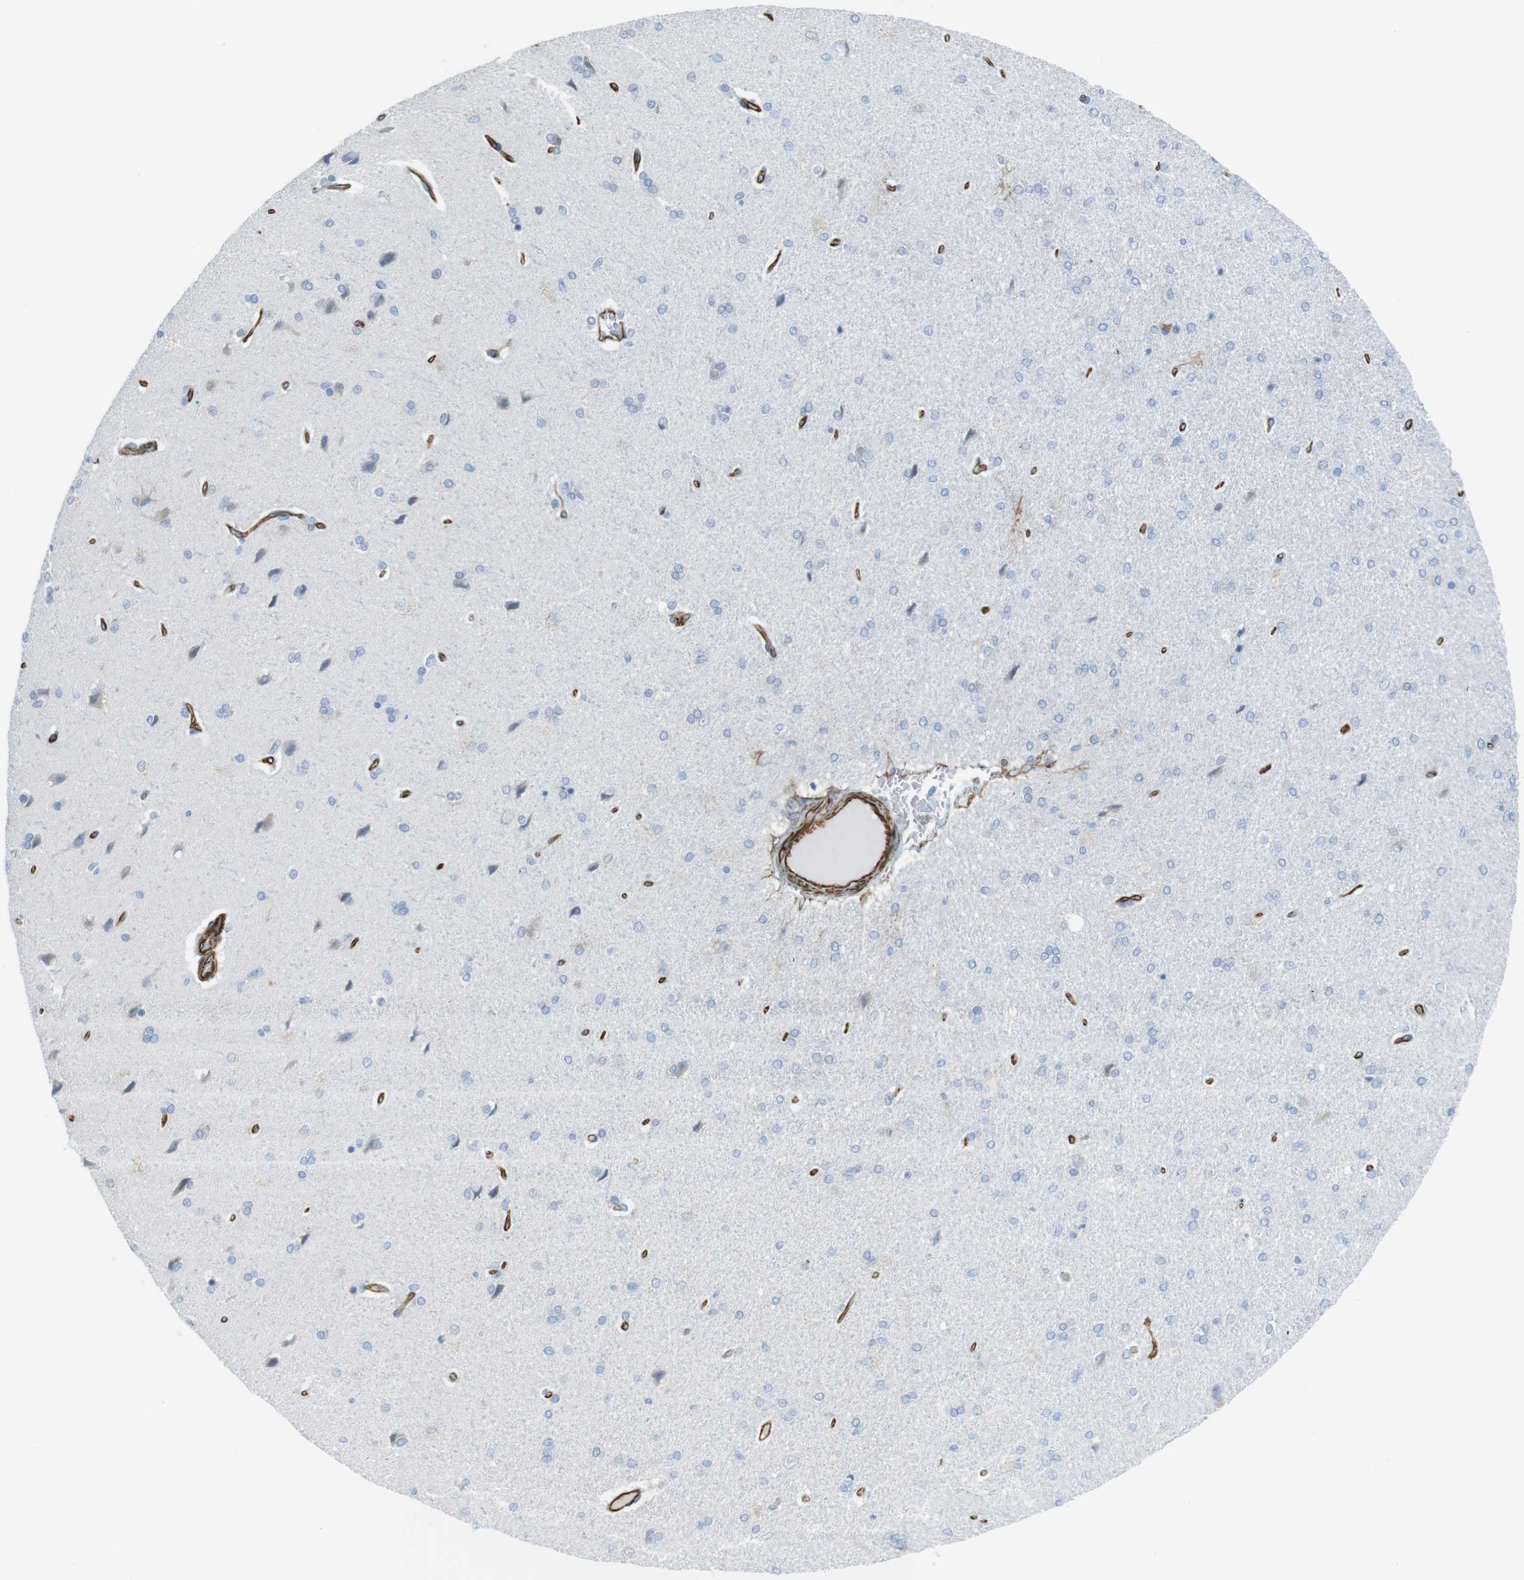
{"staining": {"intensity": "strong", "quantity": ">75%", "location": "cytoplasmic/membranous"}, "tissue": "cerebral cortex", "cell_type": "Endothelial cells", "image_type": "normal", "snomed": [{"axis": "morphology", "description": "Normal tissue, NOS"}, {"axis": "topography", "description": "Cerebral cortex"}], "caption": "Cerebral cortex stained for a protein demonstrates strong cytoplasmic/membranous positivity in endothelial cells.", "gene": "RALGPS1", "patient": {"sex": "male", "age": 62}}